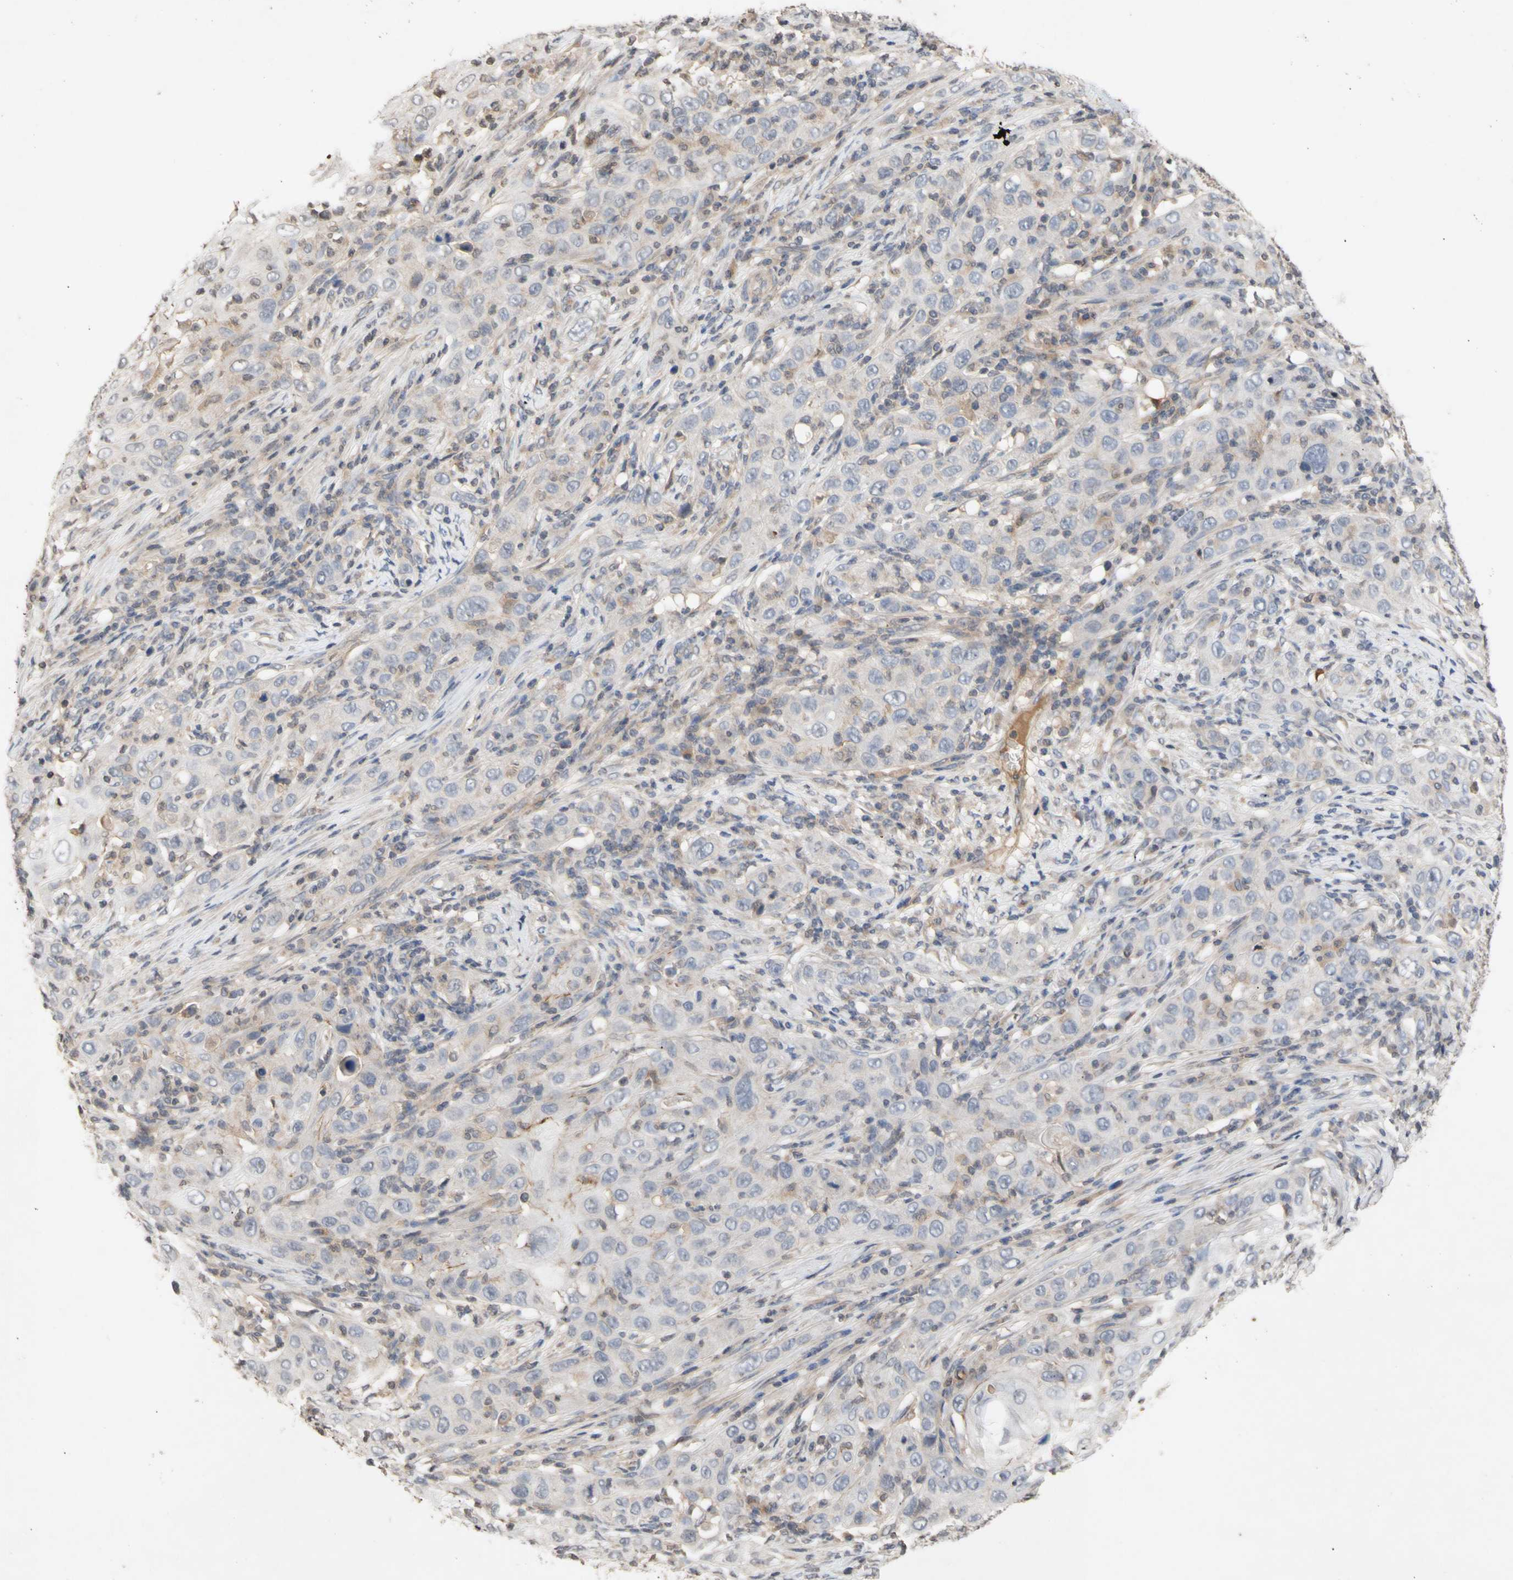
{"staining": {"intensity": "negative", "quantity": "none", "location": "none"}, "tissue": "skin cancer", "cell_type": "Tumor cells", "image_type": "cancer", "snomed": [{"axis": "morphology", "description": "Squamous cell carcinoma, NOS"}, {"axis": "topography", "description": "Skin"}], "caption": "An immunohistochemistry (IHC) histopathology image of skin cancer is shown. There is no staining in tumor cells of skin cancer.", "gene": "NECTIN3", "patient": {"sex": "female", "age": 88}}